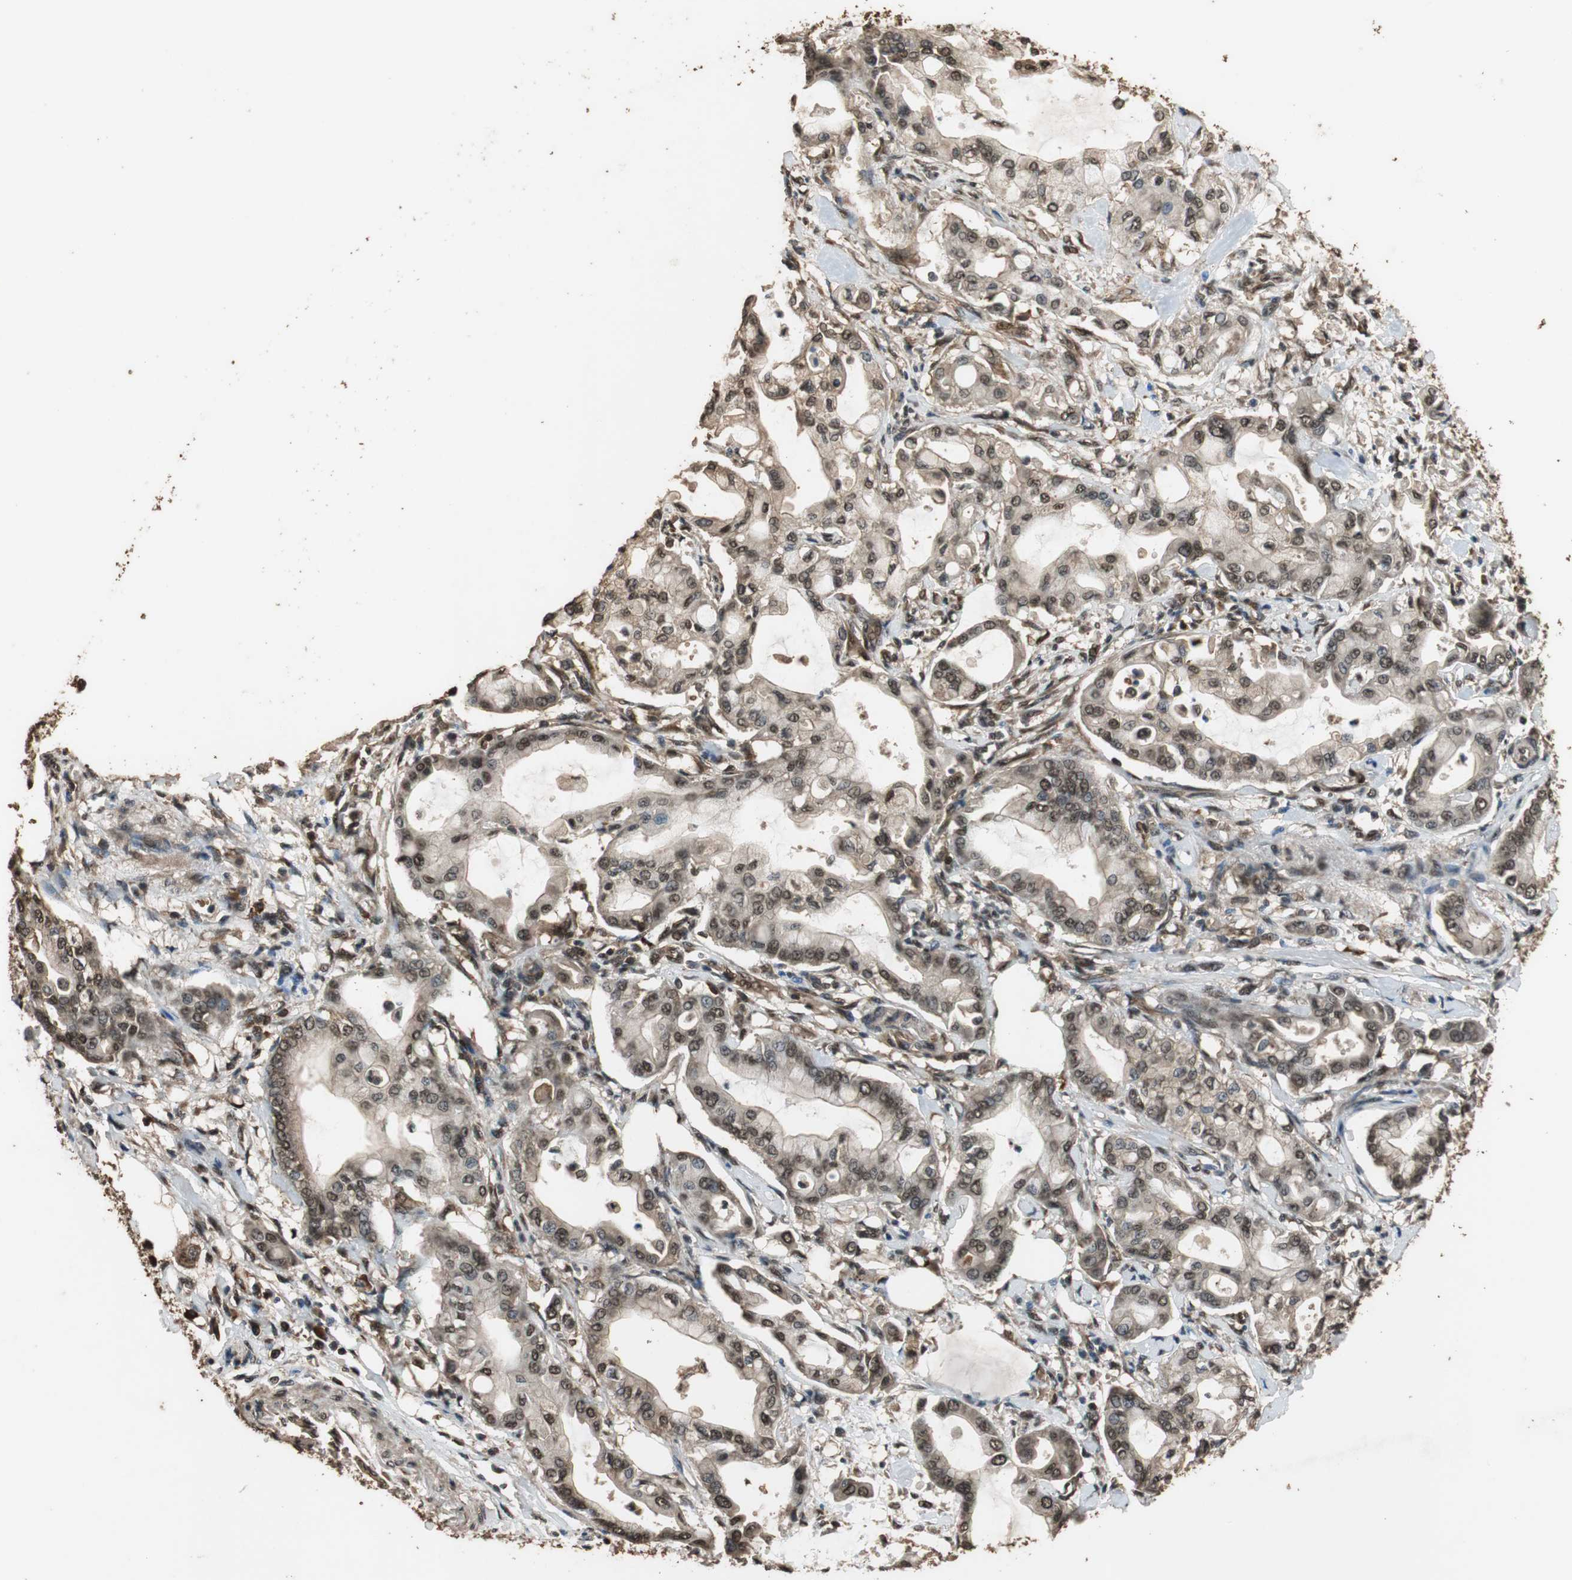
{"staining": {"intensity": "moderate", "quantity": ">75%", "location": "cytoplasmic/membranous,nuclear"}, "tissue": "pancreatic cancer", "cell_type": "Tumor cells", "image_type": "cancer", "snomed": [{"axis": "morphology", "description": "Adenocarcinoma, NOS"}, {"axis": "morphology", "description": "Adenocarcinoma, metastatic, NOS"}, {"axis": "topography", "description": "Lymph node"}, {"axis": "topography", "description": "Pancreas"}, {"axis": "topography", "description": "Duodenum"}], "caption": "Adenocarcinoma (pancreatic) tissue reveals moderate cytoplasmic/membranous and nuclear expression in approximately >75% of tumor cells, visualized by immunohistochemistry.", "gene": "ZNF18", "patient": {"sex": "female", "age": 64}}